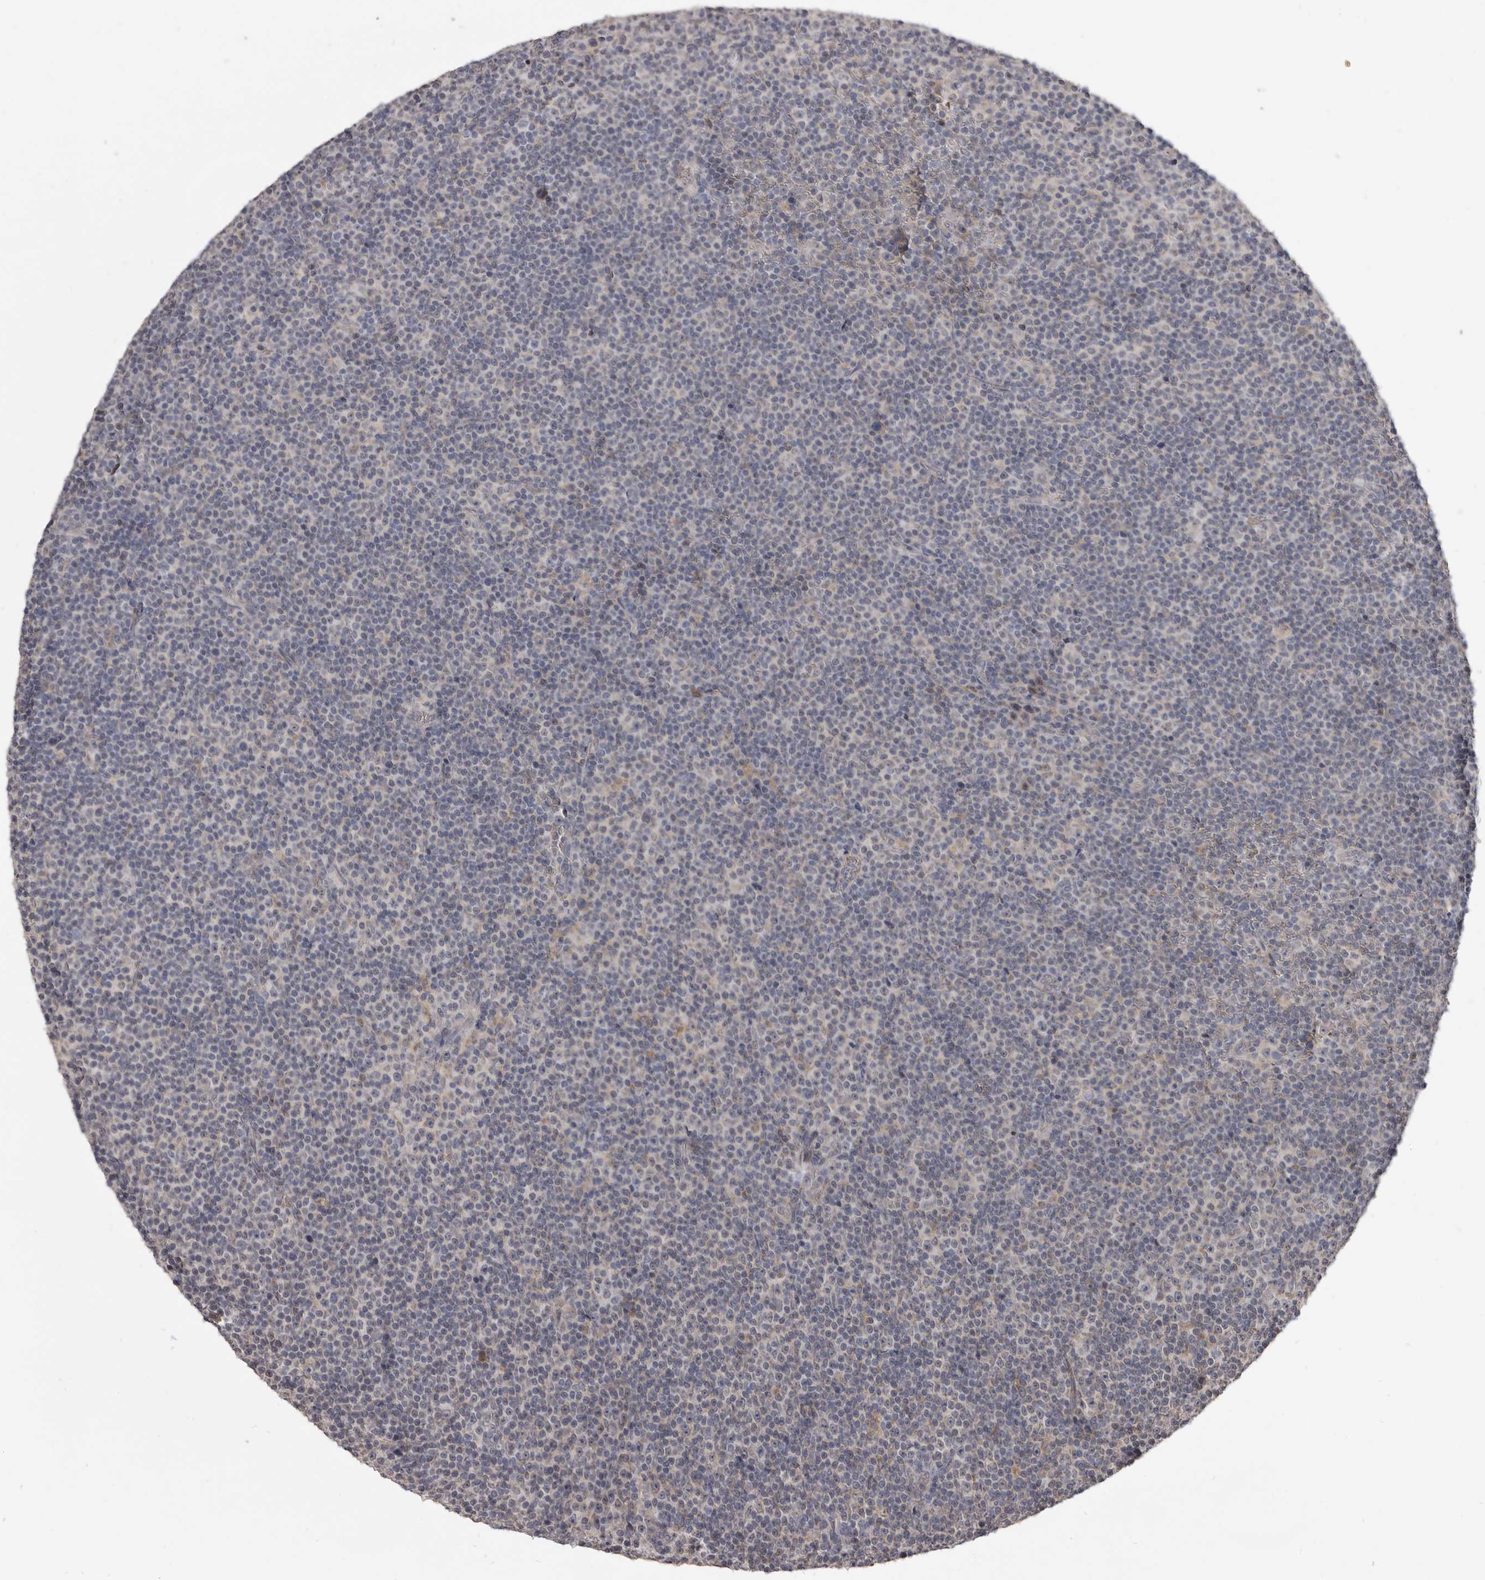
{"staining": {"intensity": "negative", "quantity": "none", "location": "none"}, "tissue": "lymphoma", "cell_type": "Tumor cells", "image_type": "cancer", "snomed": [{"axis": "morphology", "description": "Malignant lymphoma, non-Hodgkin's type, Low grade"}, {"axis": "topography", "description": "Lymph node"}], "caption": "An immunohistochemistry (IHC) image of lymphoma is shown. There is no staining in tumor cells of lymphoma. (Immunohistochemistry (ihc), brightfield microscopy, high magnification).", "gene": "NENF", "patient": {"sex": "female", "age": 67}}